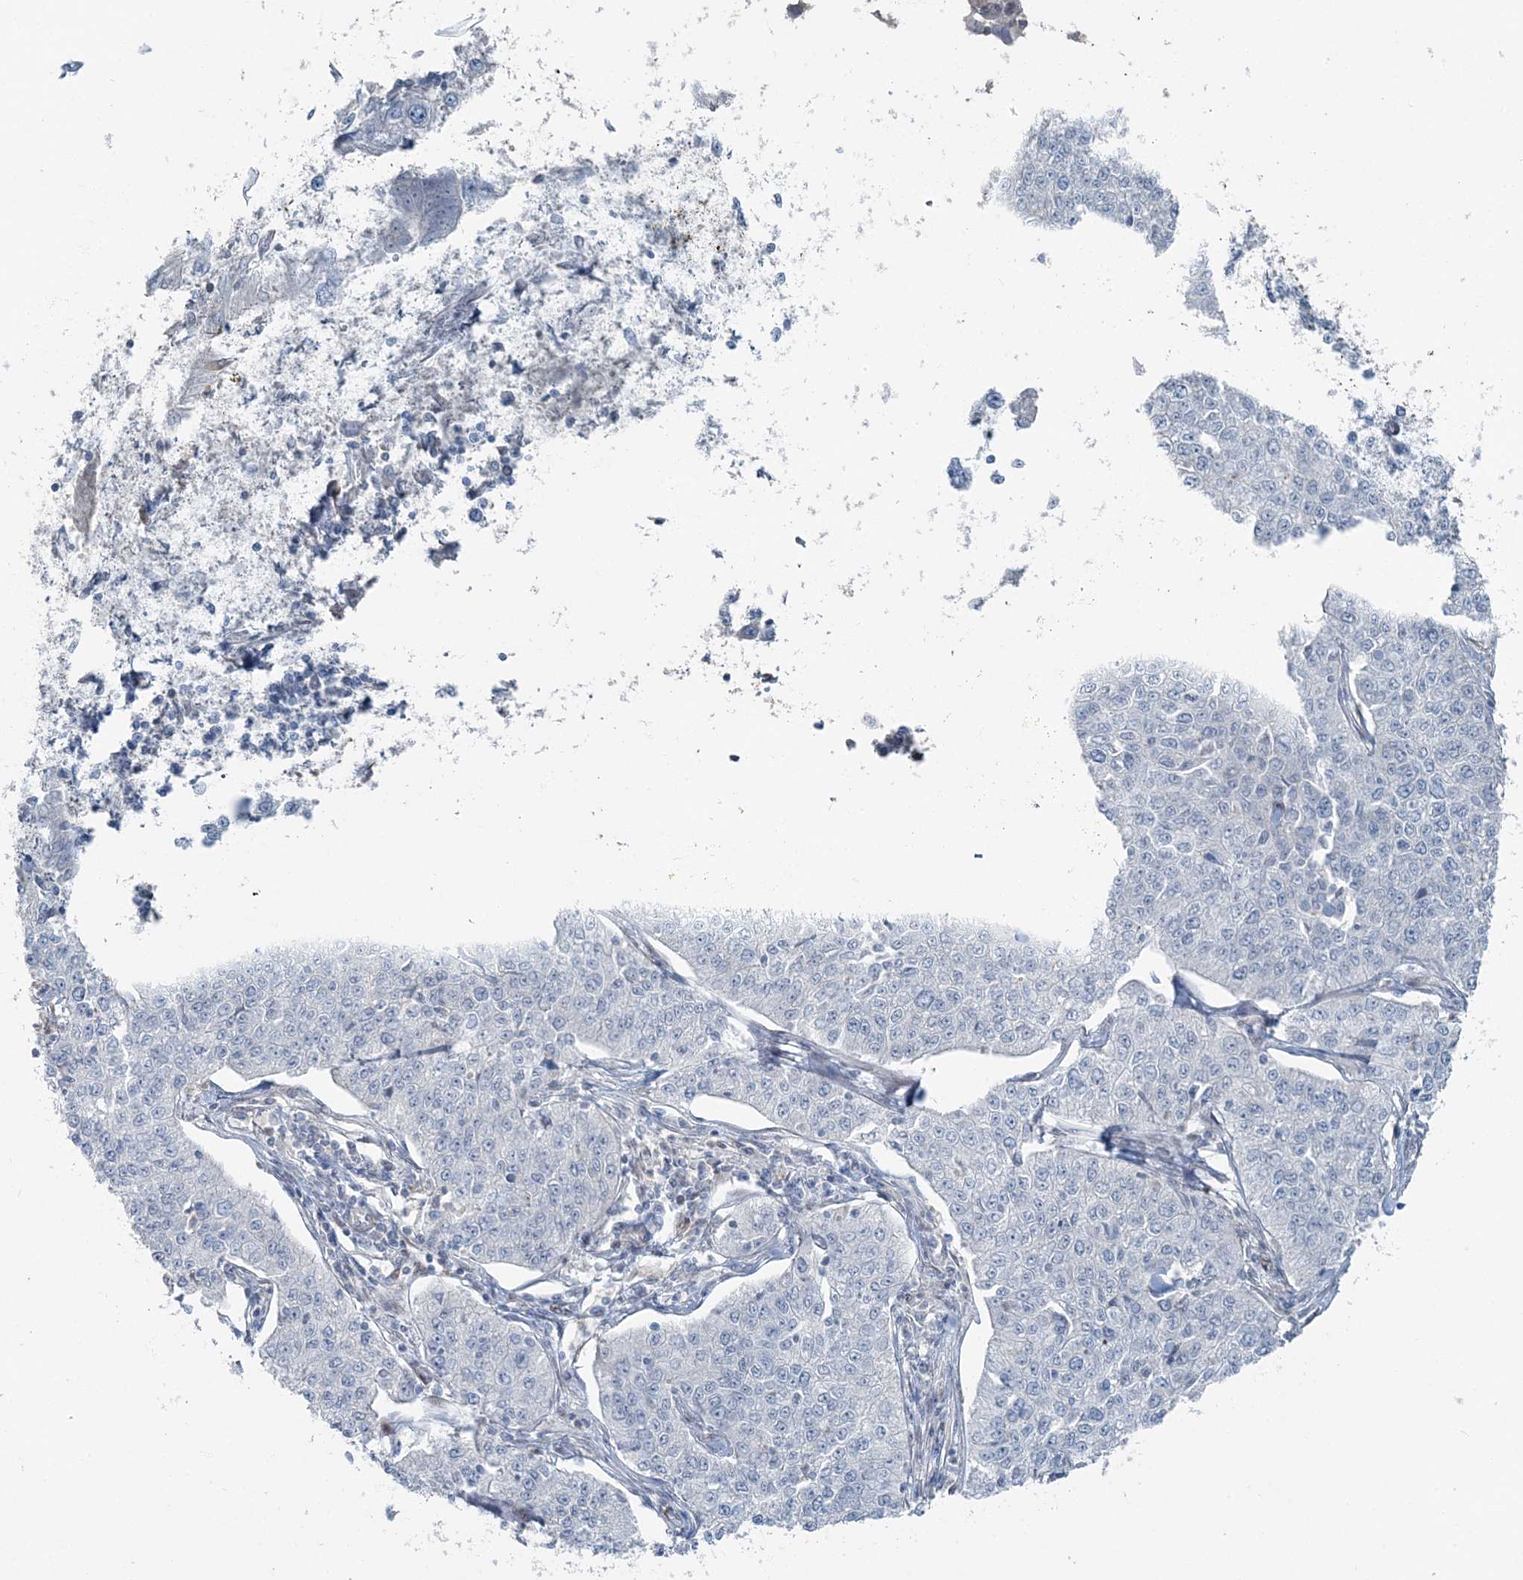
{"staining": {"intensity": "negative", "quantity": "none", "location": "none"}, "tissue": "cervical cancer", "cell_type": "Tumor cells", "image_type": "cancer", "snomed": [{"axis": "morphology", "description": "Squamous cell carcinoma, NOS"}, {"axis": "topography", "description": "Cervix"}], "caption": "High power microscopy image of an immunohistochemistry (IHC) histopathology image of cervical cancer (squamous cell carcinoma), revealing no significant positivity in tumor cells.", "gene": "FBXL17", "patient": {"sex": "female", "age": 35}}